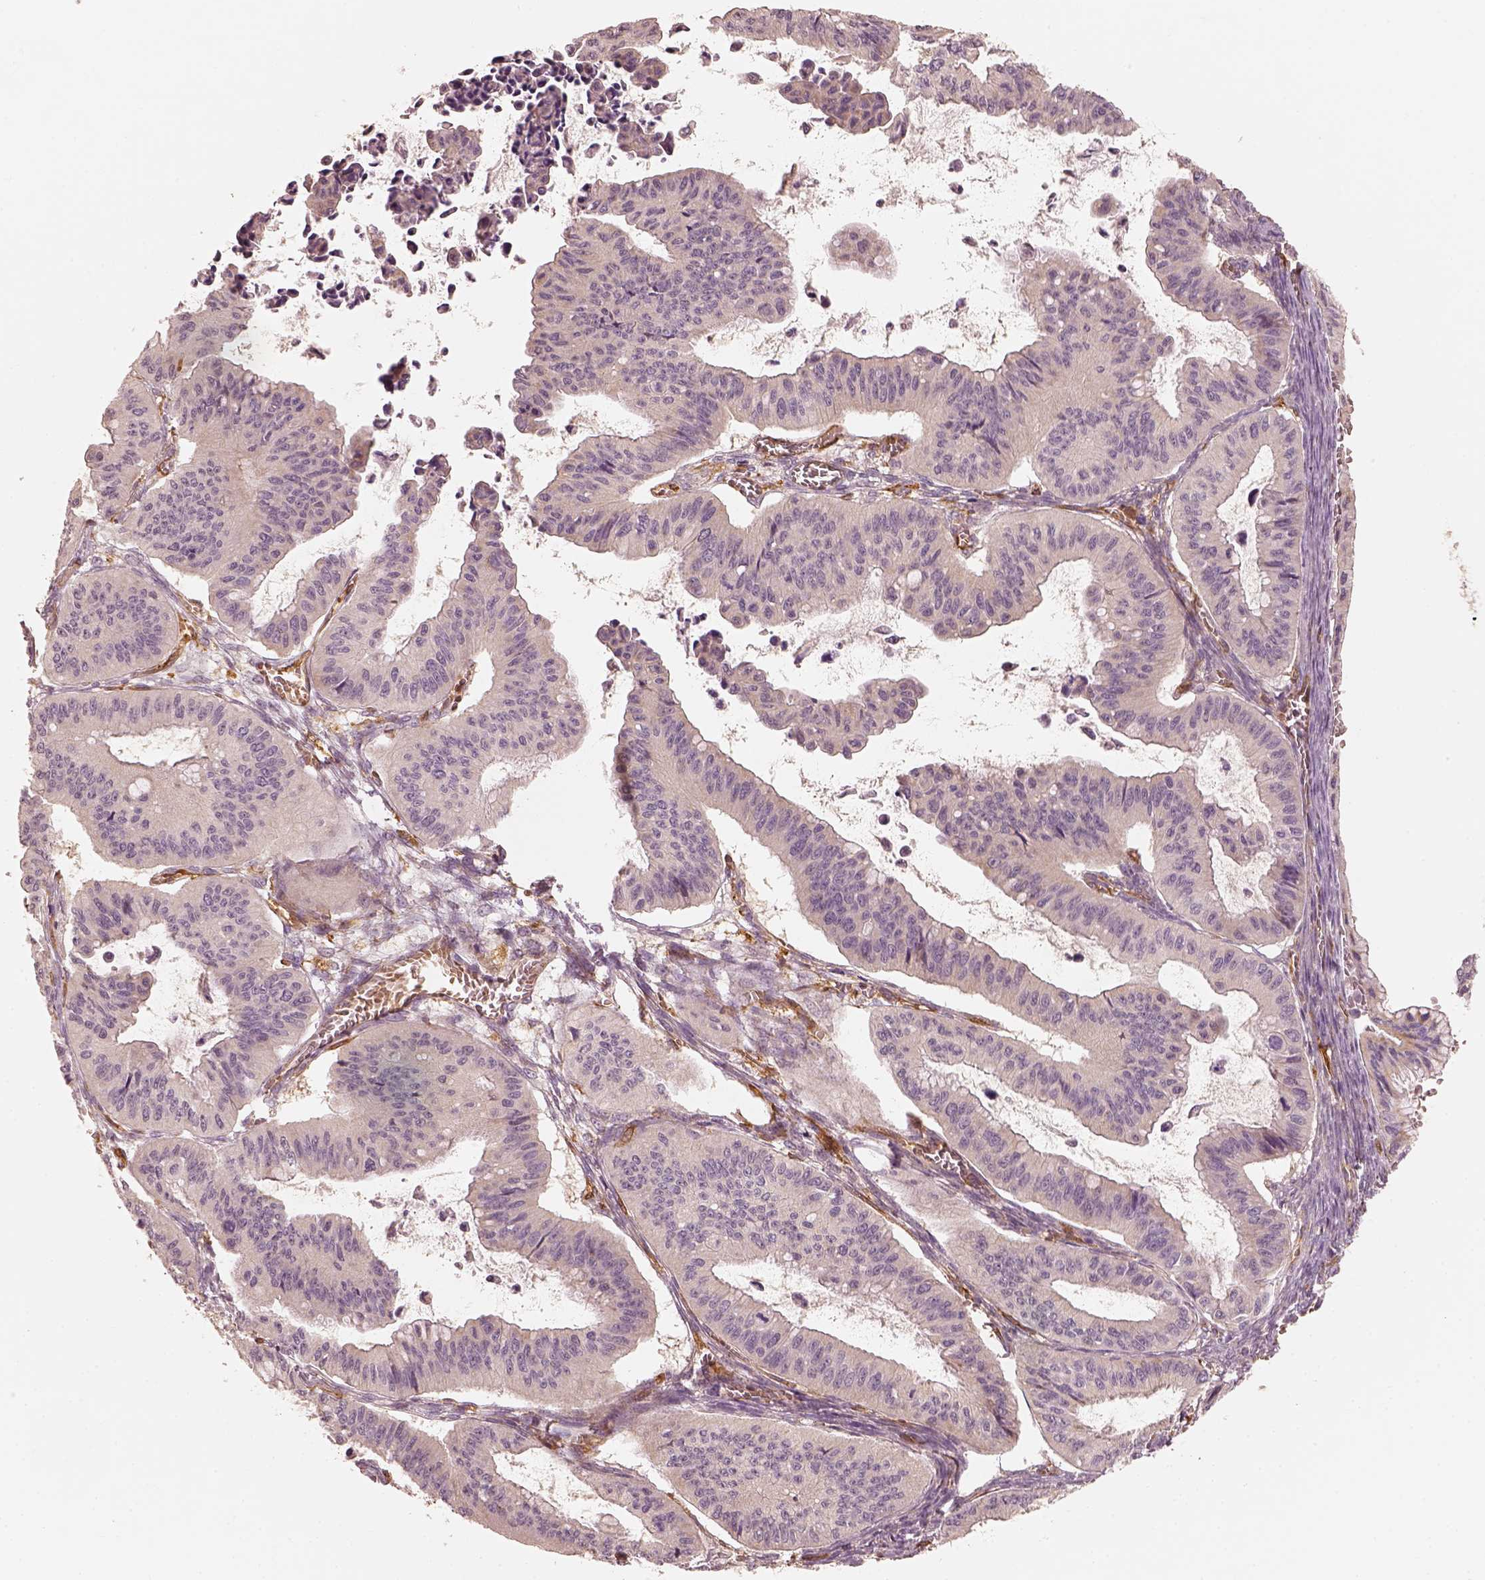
{"staining": {"intensity": "negative", "quantity": "none", "location": "none"}, "tissue": "ovarian cancer", "cell_type": "Tumor cells", "image_type": "cancer", "snomed": [{"axis": "morphology", "description": "Cystadenocarcinoma, mucinous, NOS"}, {"axis": "topography", "description": "Ovary"}], "caption": "Protein analysis of mucinous cystadenocarcinoma (ovarian) demonstrates no significant staining in tumor cells.", "gene": "FSCN1", "patient": {"sex": "female", "age": 72}}